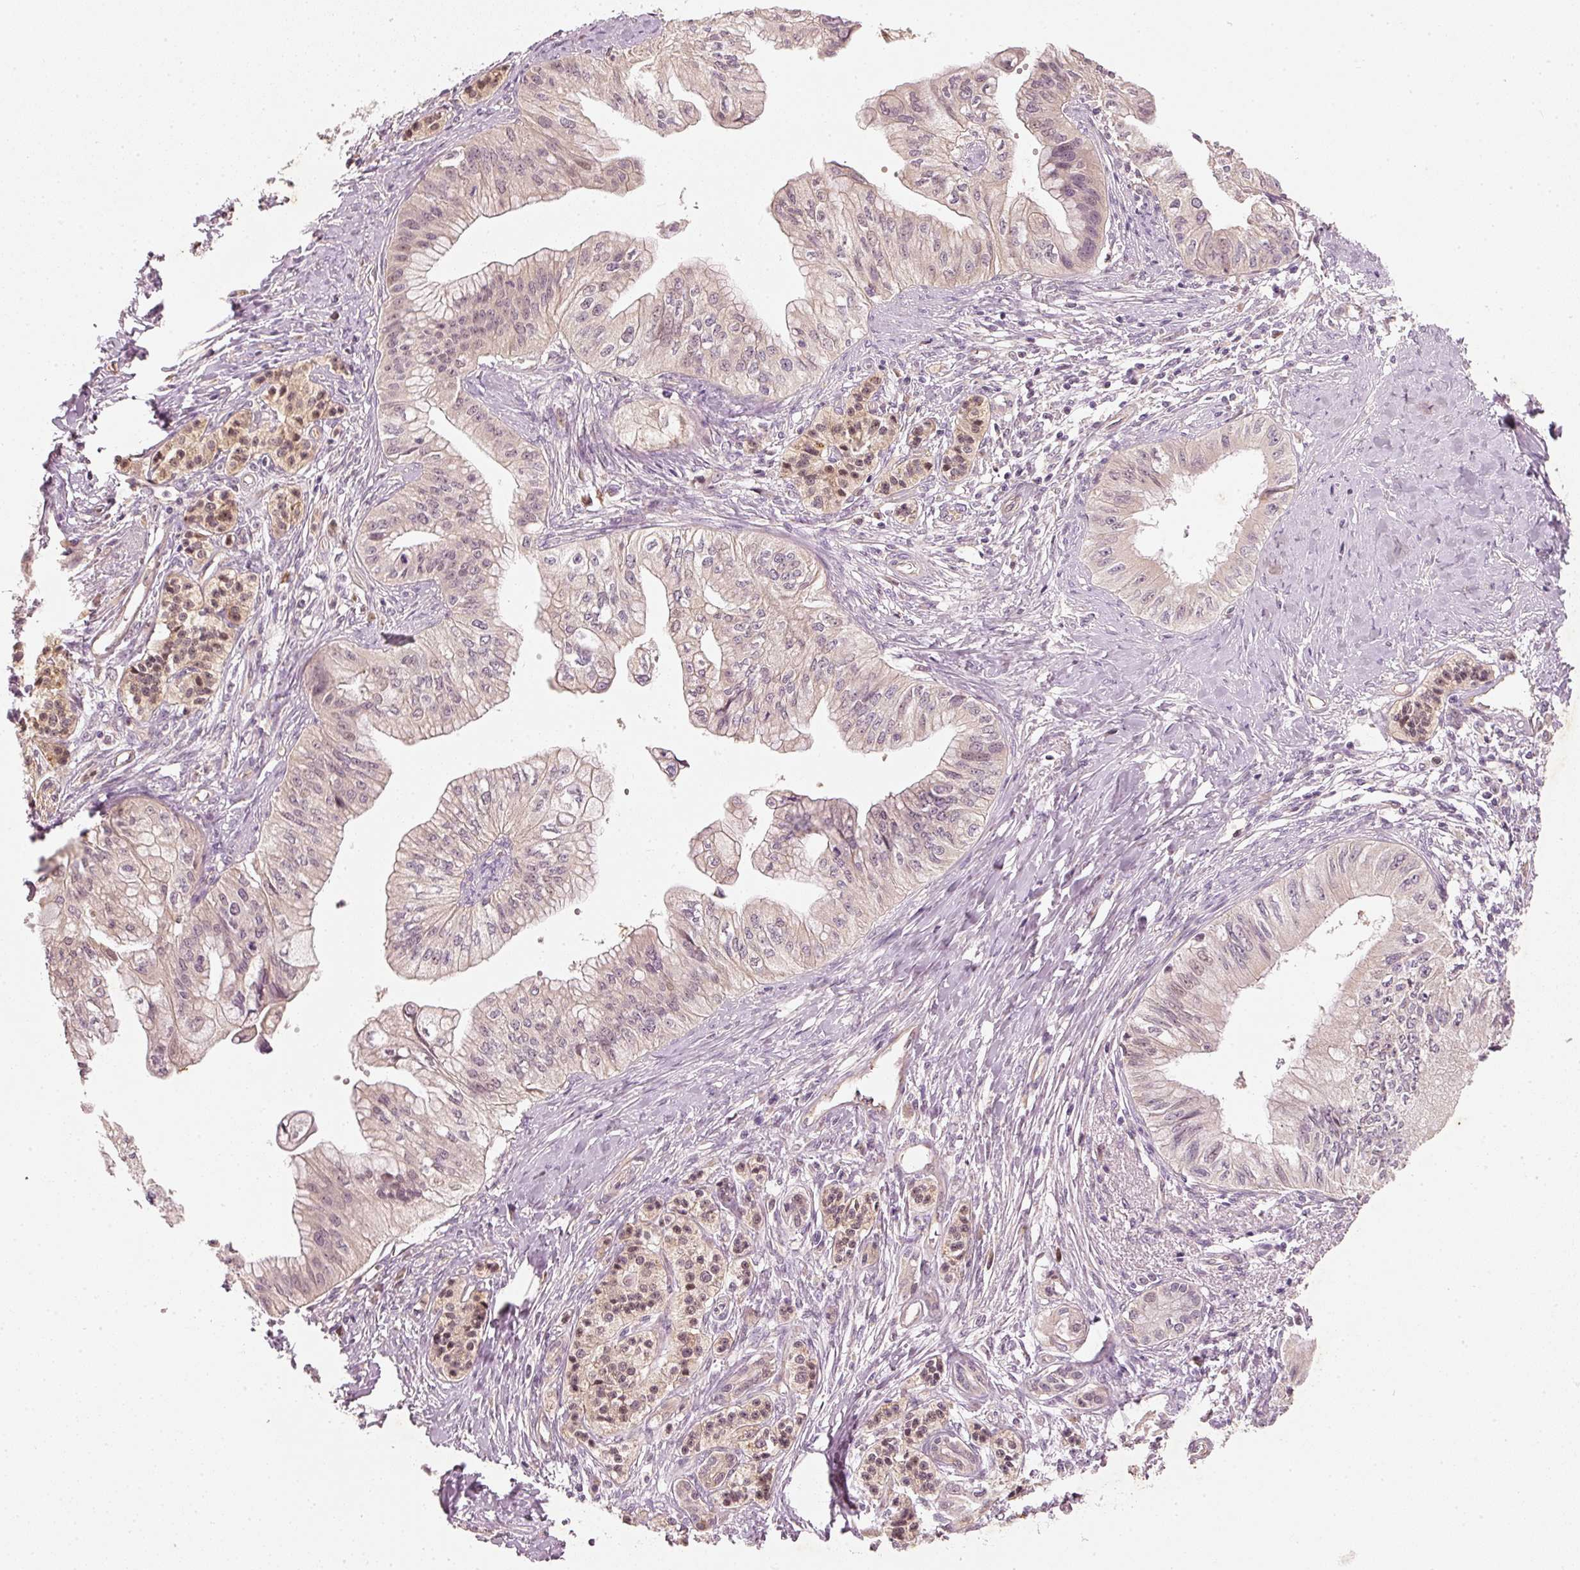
{"staining": {"intensity": "weak", "quantity": "<25%", "location": "cytoplasmic/membranous"}, "tissue": "pancreatic cancer", "cell_type": "Tumor cells", "image_type": "cancer", "snomed": [{"axis": "morphology", "description": "Adenocarcinoma, NOS"}, {"axis": "topography", "description": "Pancreas"}], "caption": "Protein analysis of adenocarcinoma (pancreatic) displays no significant expression in tumor cells. (DAB immunohistochemistry visualized using brightfield microscopy, high magnification).", "gene": "RGL2", "patient": {"sex": "male", "age": 71}}